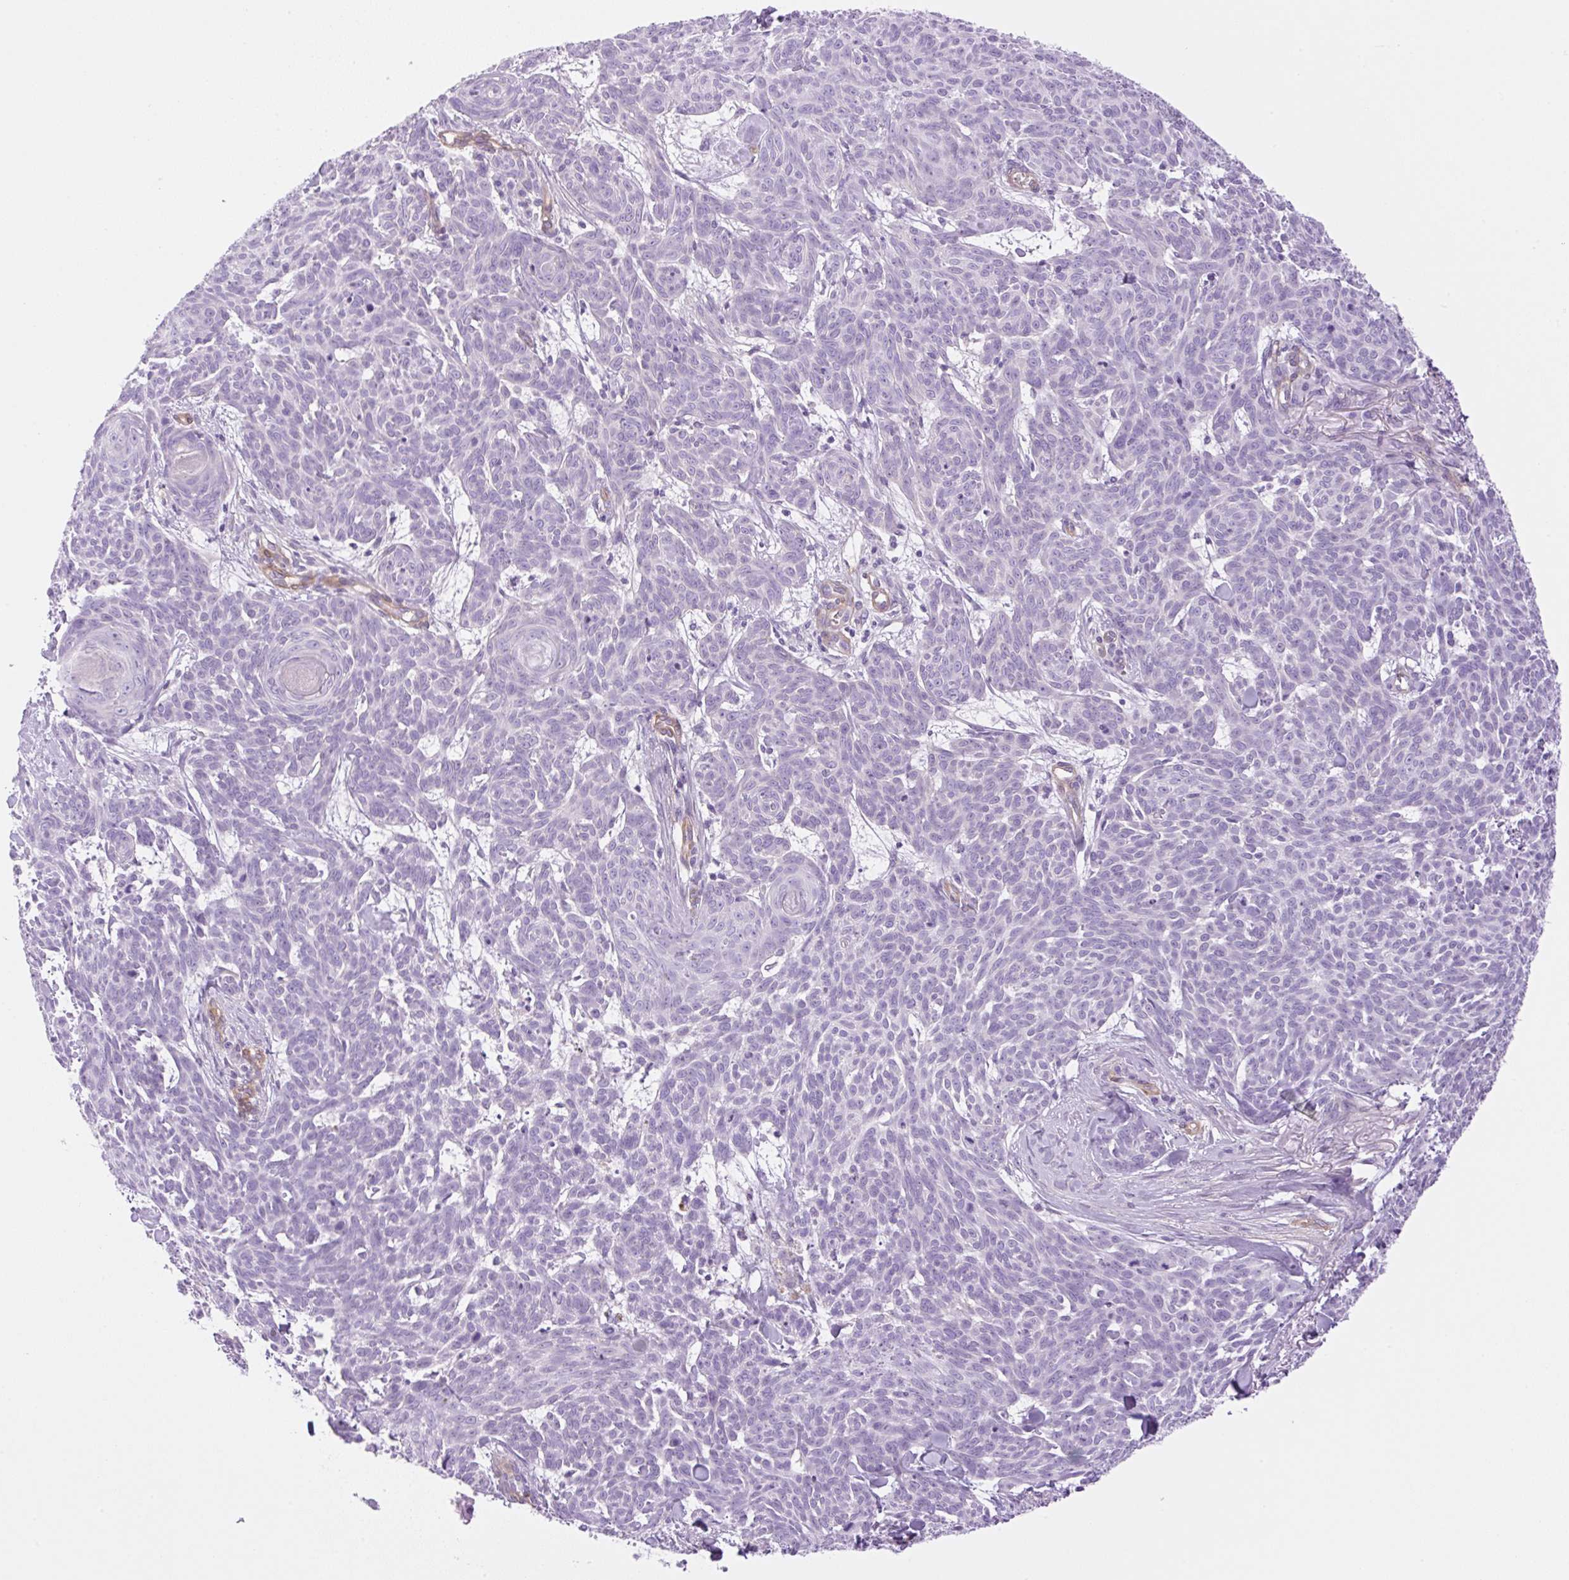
{"staining": {"intensity": "negative", "quantity": "none", "location": "none"}, "tissue": "skin cancer", "cell_type": "Tumor cells", "image_type": "cancer", "snomed": [{"axis": "morphology", "description": "Basal cell carcinoma"}, {"axis": "topography", "description": "Skin"}], "caption": "A photomicrograph of skin basal cell carcinoma stained for a protein demonstrates no brown staining in tumor cells.", "gene": "EHD3", "patient": {"sex": "female", "age": 93}}